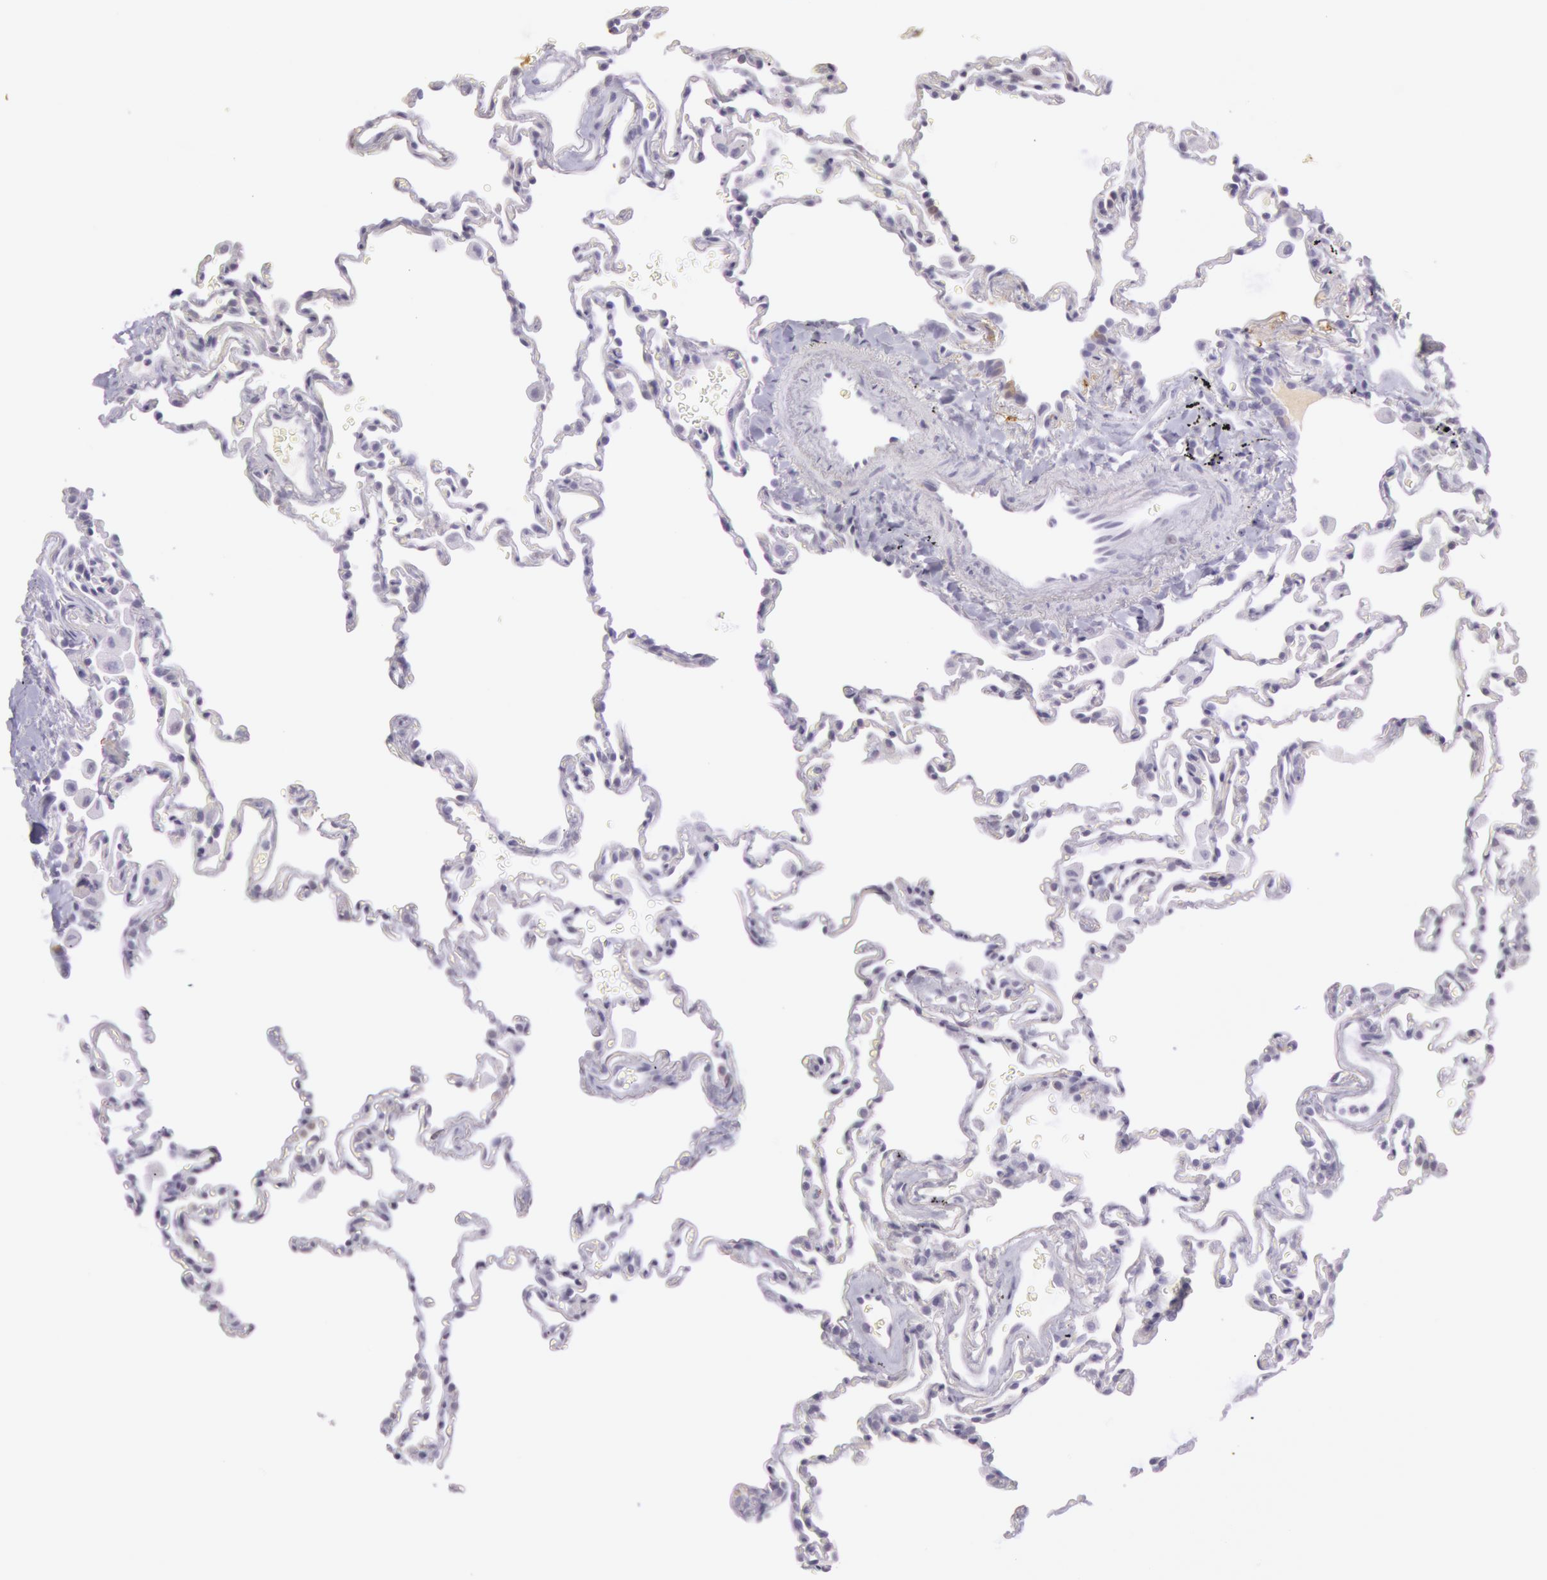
{"staining": {"intensity": "negative", "quantity": "none", "location": "none"}, "tissue": "lung", "cell_type": "Alveolar cells", "image_type": "normal", "snomed": [{"axis": "morphology", "description": "Normal tissue, NOS"}, {"axis": "topography", "description": "Lung"}], "caption": "Alveolar cells show no significant staining in benign lung.", "gene": "CKB", "patient": {"sex": "male", "age": 59}}